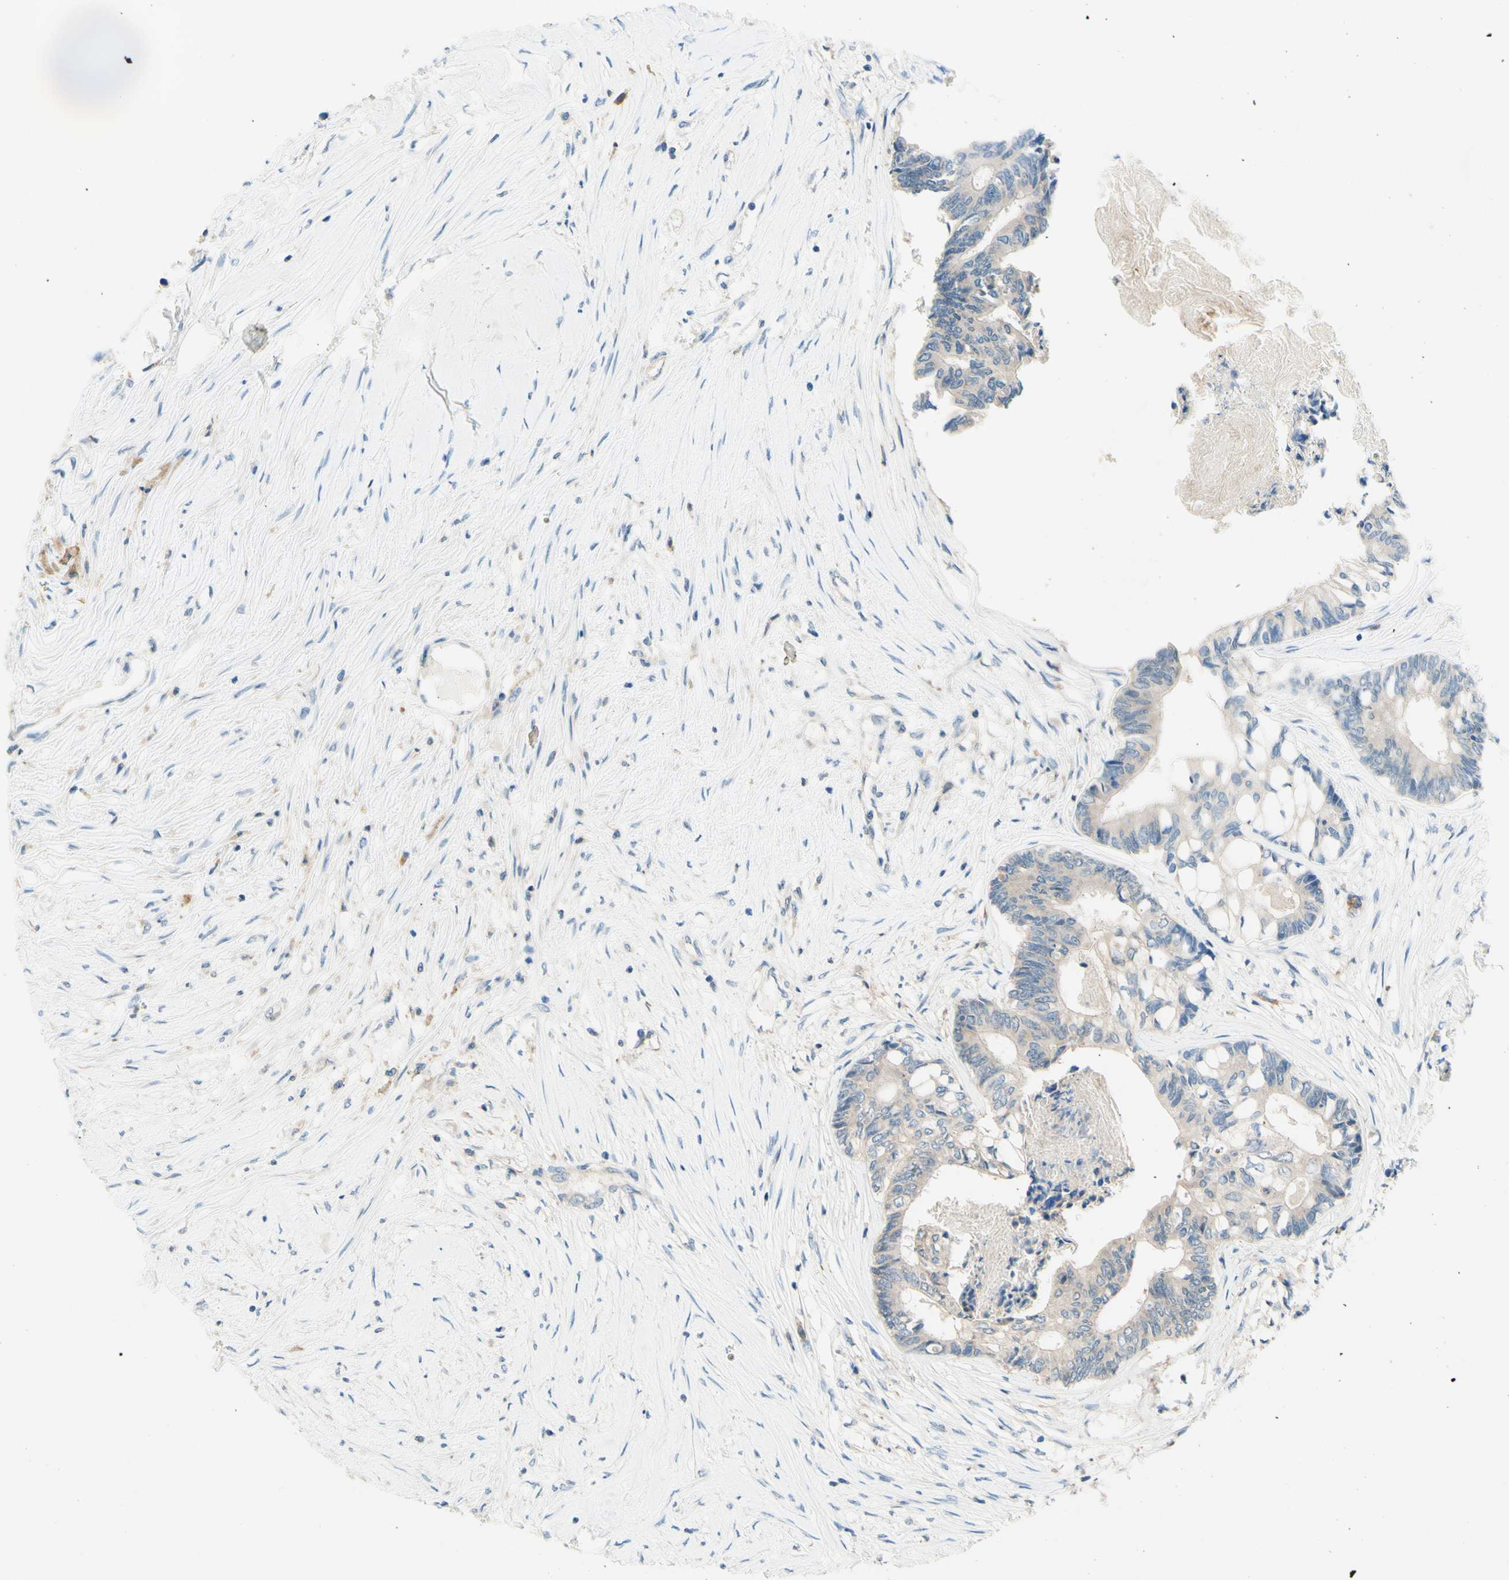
{"staining": {"intensity": "weak", "quantity": "25%-75%", "location": "cytoplasmic/membranous"}, "tissue": "colorectal cancer", "cell_type": "Tumor cells", "image_type": "cancer", "snomed": [{"axis": "morphology", "description": "Adenocarcinoma, NOS"}, {"axis": "topography", "description": "Rectum"}], "caption": "Protein staining of colorectal cancer tissue displays weak cytoplasmic/membranous expression in approximately 25%-75% of tumor cells.", "gene": "SIGLEC9", "patient": {"sex": "male", "age": 63}}